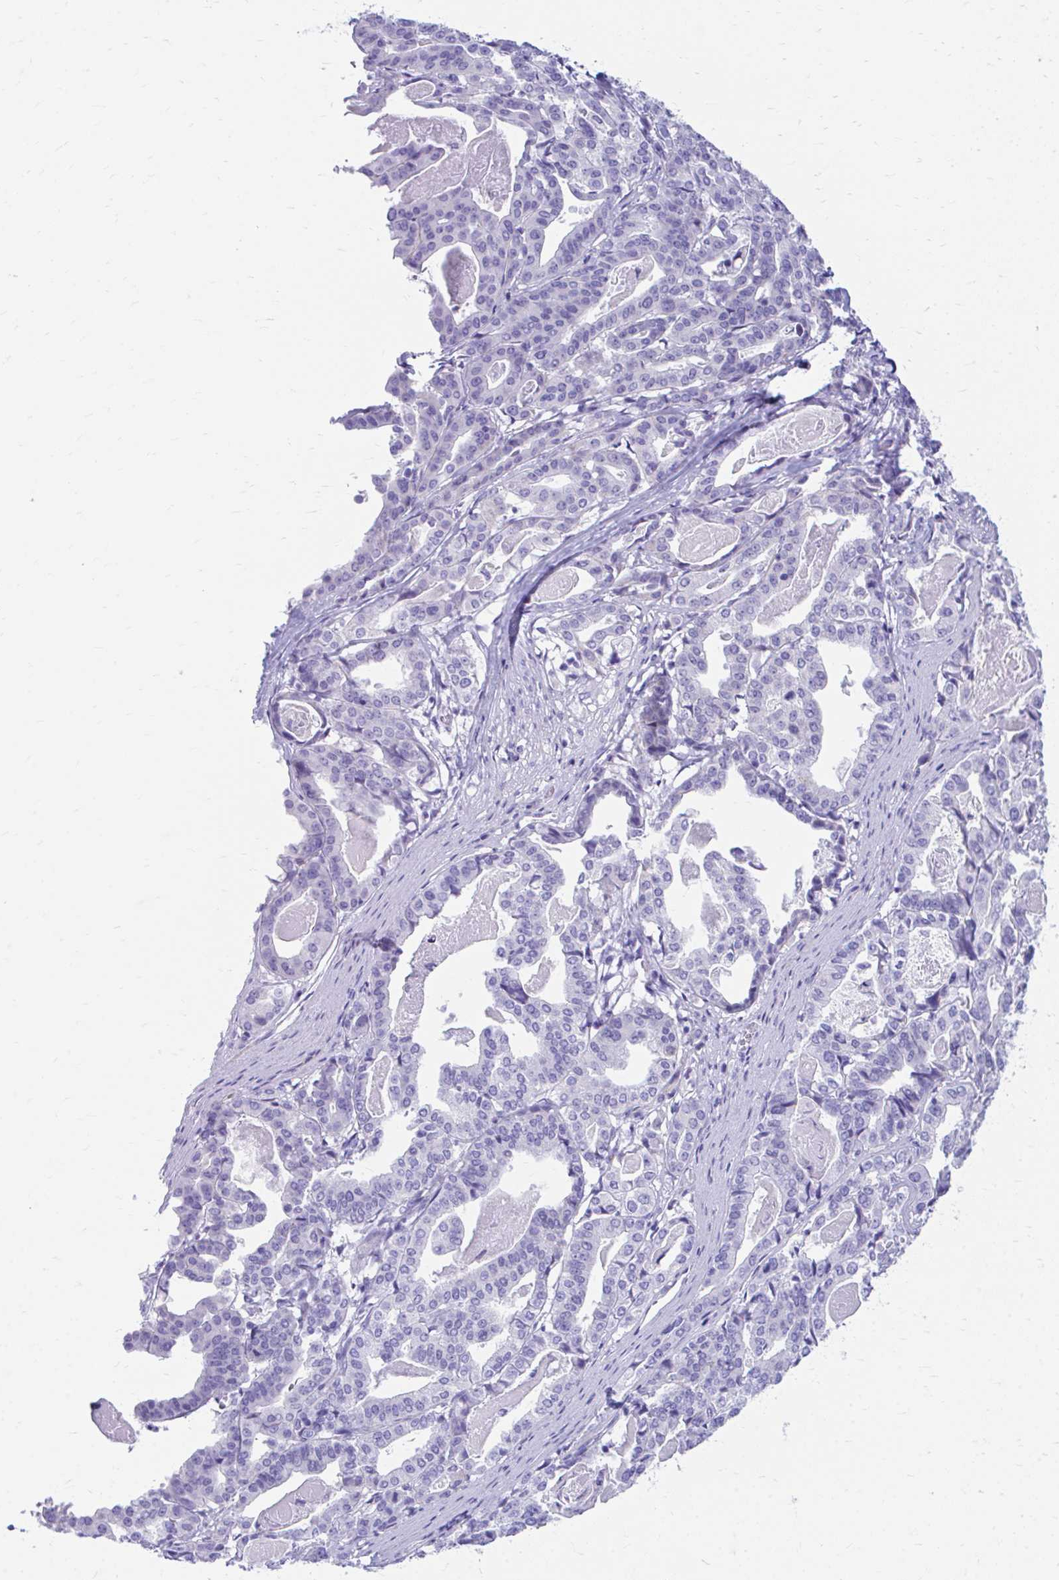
{"staining": {"intensity": "negative", "quantity": "none", "location": "none"}, "tissue": "stomach cancer", "cell_type": "Tumor cells", "image_type": "cancer", "snomed": [{"axis": "morphology", "description": "Adenocarcinoma, NOS"}, {"axis": "topography", "description": "Stomach"}], "caption": "This is an immunohistochemistry image of adenocarcinoma (stomach). There is no positivity in tumor cells.", "gene": "KRIT1", "patient": {"sex": "male", "age": 48}}